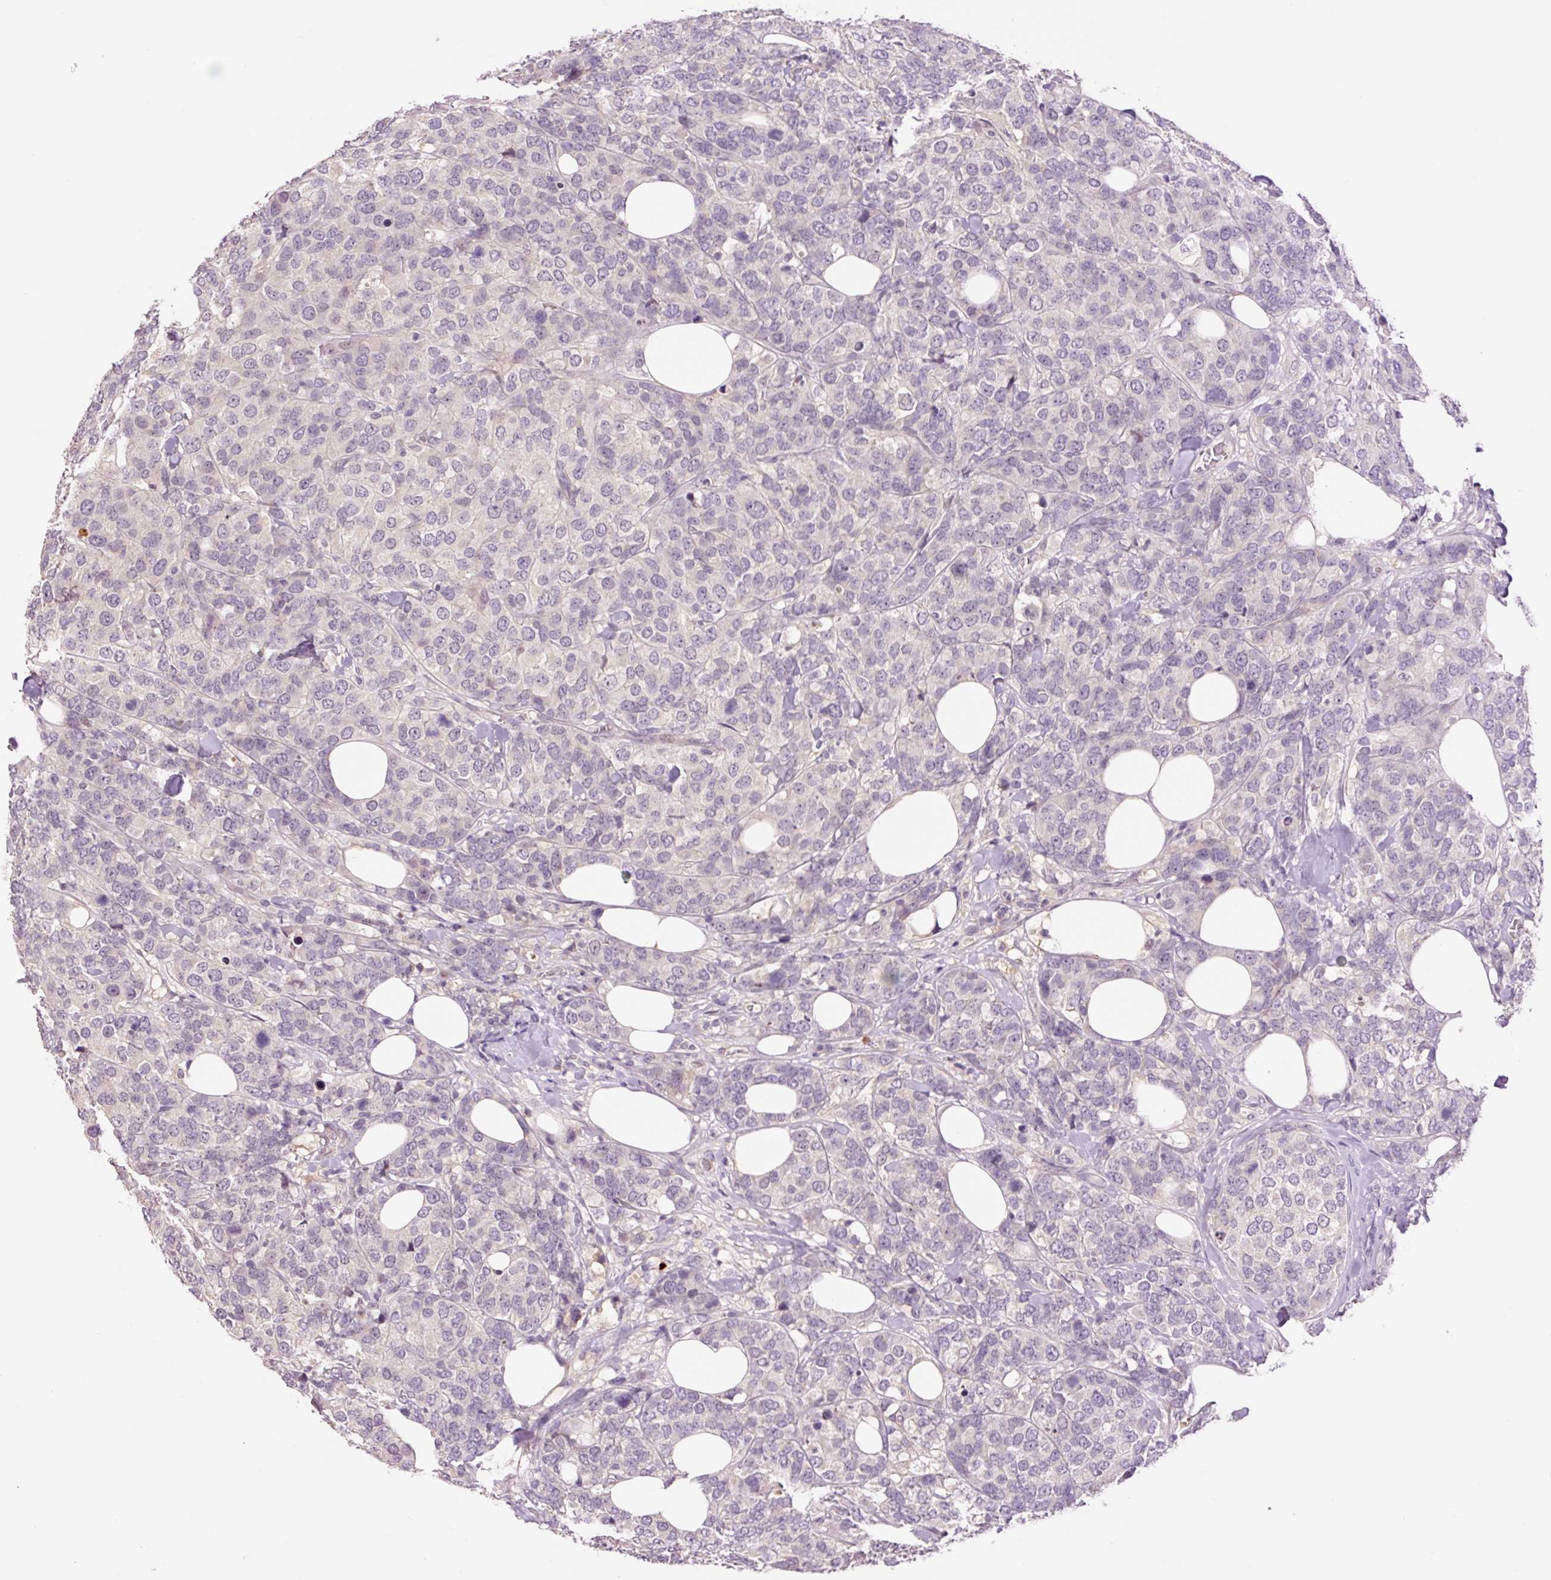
{"staining": {"intensity": "negative", "quantity": "none", "location": "none"}, "tissue": "breast cancer", "cell_type": "Tumor cells", "image_type": "cancer", "snomed": [{"axis": "morphology", "description": "Lobular carcinoma"}, {"axis": "topography", "description": "Breast"}], "caption": "Tumor cells are negative for protein expression in human breast cancer (lobular carcinoma). (IHC, brightfield microscopy, high magnification).", "gene": "DPPA4", "patient": {"sex": "female", "age": 59}}